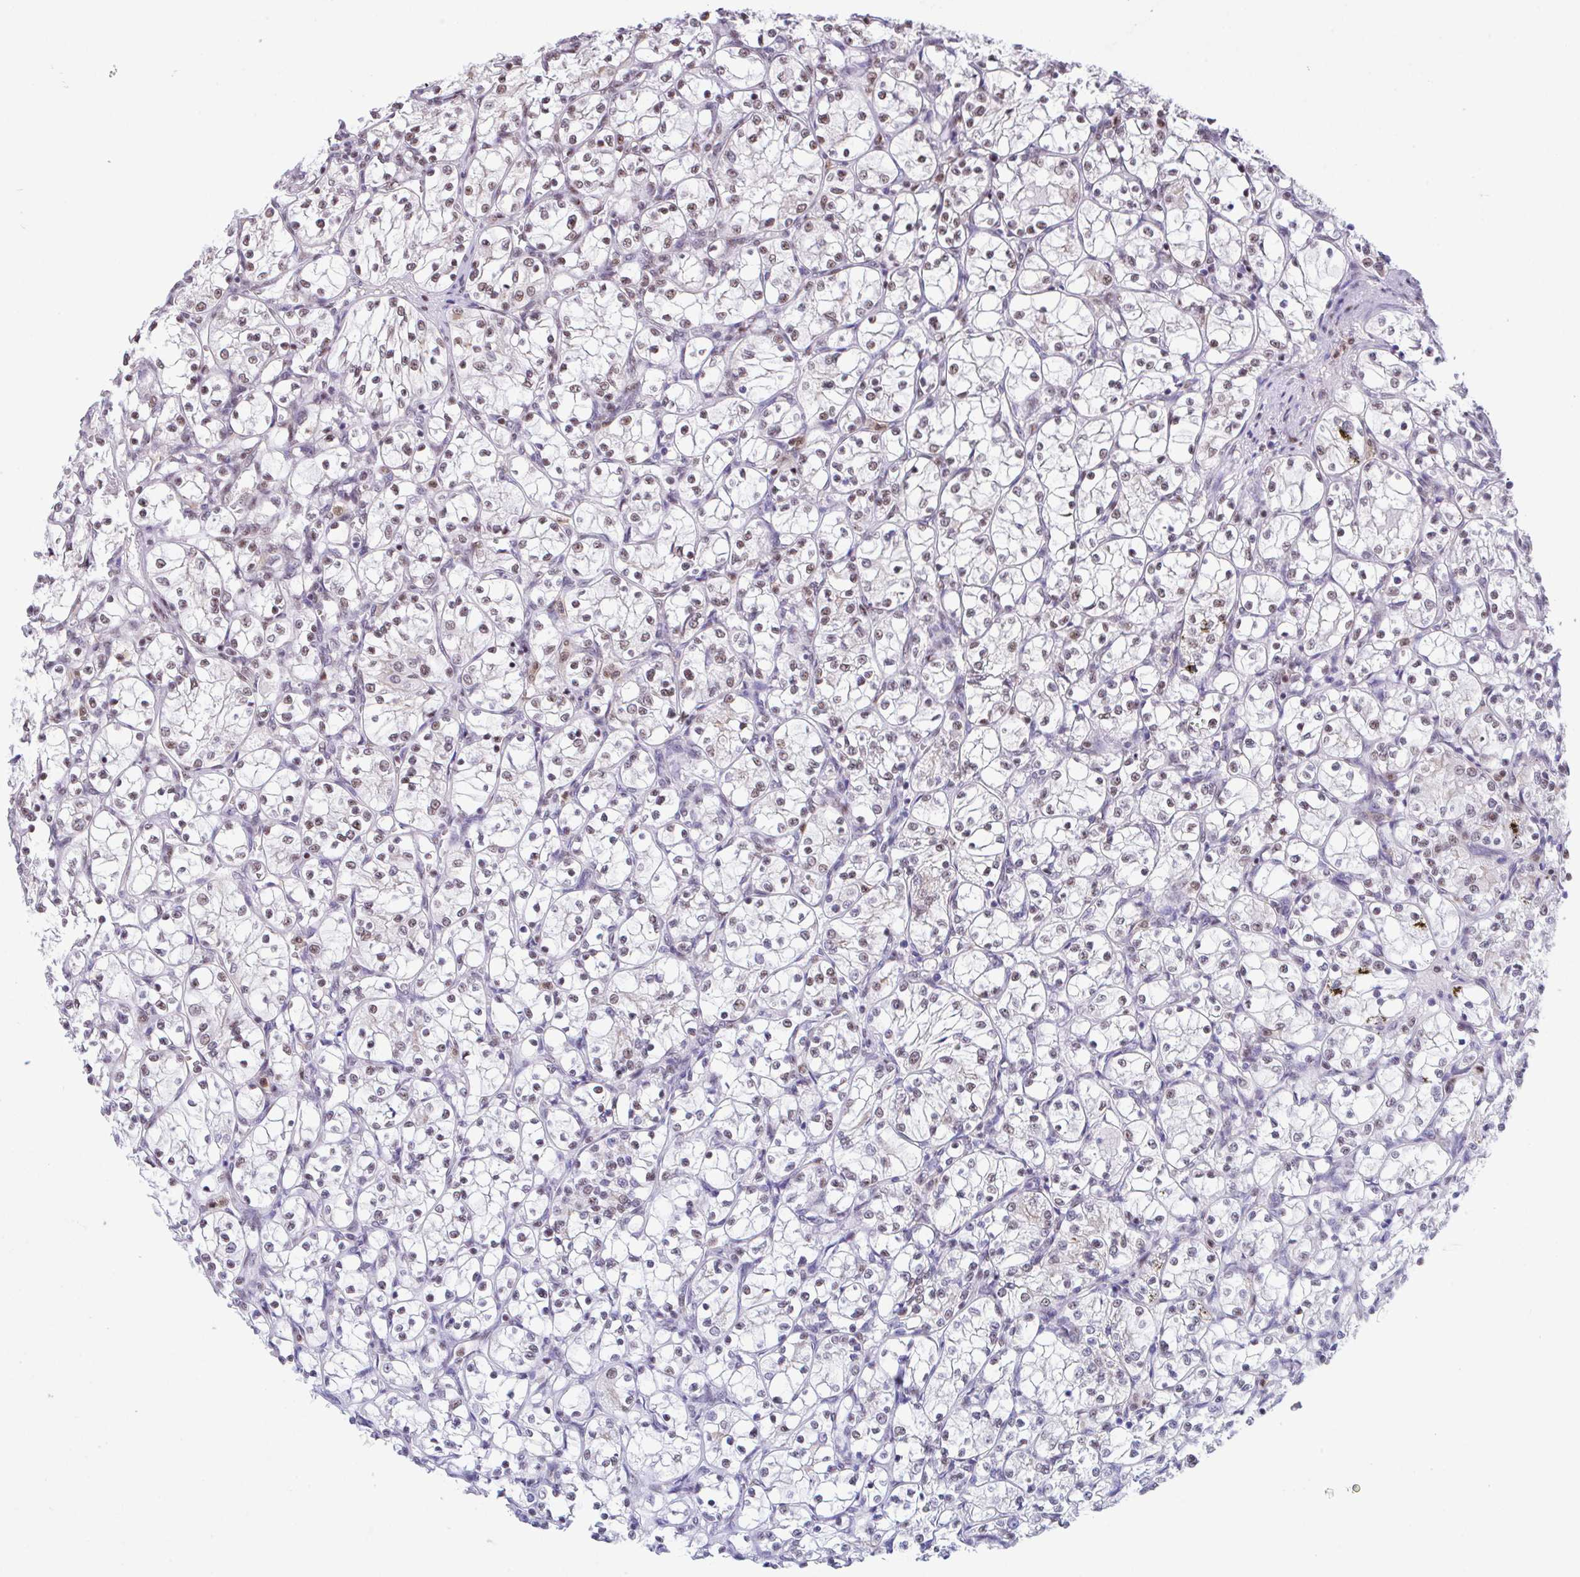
{"staining": {"intensity": "weak", "quantity": ">75%", "location": "nuclear"}, "tissue": "renal cancer", "cell_type": "Tumor cells", "image_type": "cancer", "snomed": [{"axis": "morphology", "description": "Adenocarcinoma, NOS"}, {"axis": "topography", "description": "Kidney"}], "caption": "A photomicrograph of adenocarcinoma (renal) stained for a protein demonstrates weak nuclear brown staining in tumor cells.", "gene": "OR6K3", "patient": {"sex": "female", "age": 69}}